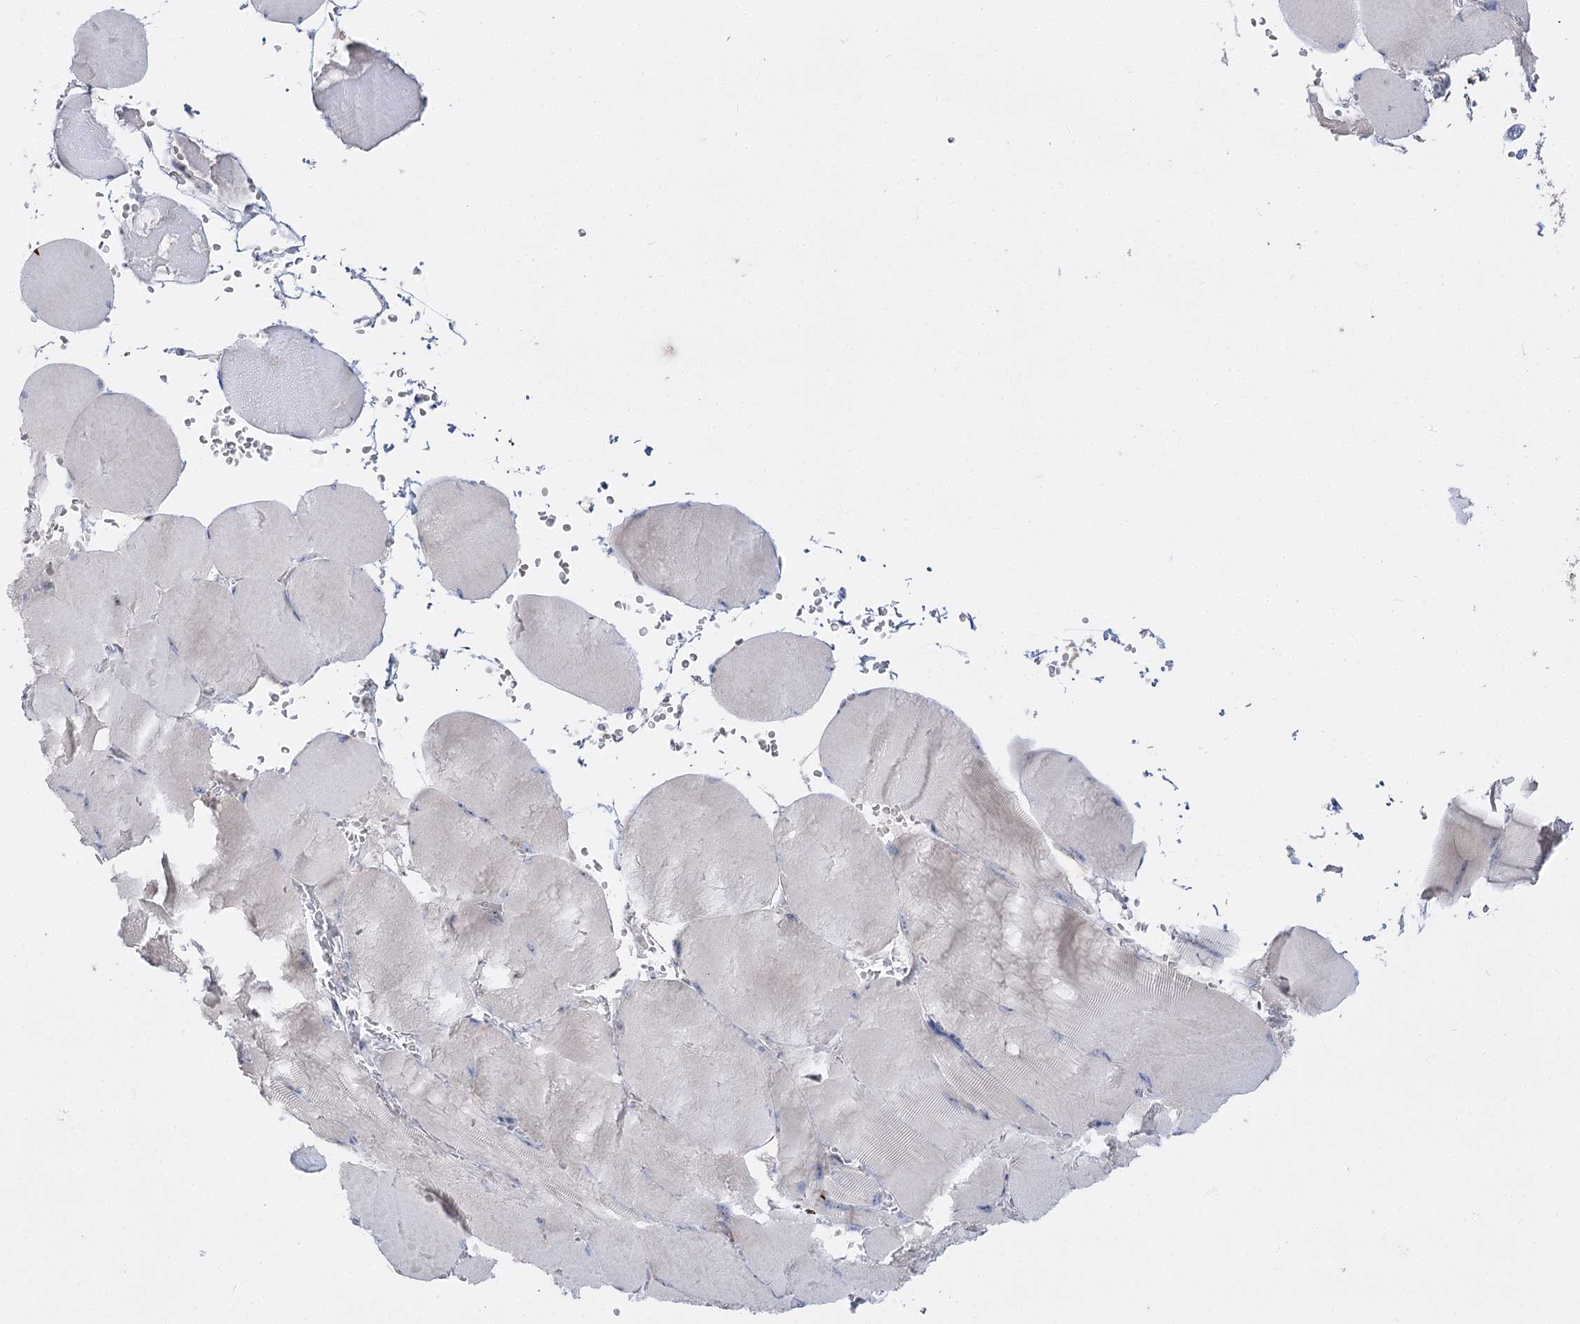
{"staining": {"intensity": "negative", "quantity": "none", "location": "none"}, "tissue": "skeletal muscle", "cell_type": "Myocytes", "image_type": "normal", "snomed": [{"axis": "morphology", "description": "Normal tissue, NOS"}, {"axis": "topography", "description": "Skeletal muscle"}, {"axis": "topography", "description": "Head-Neck"}], "caption": "The micrograph shows no staining of myocytes in unremarkable skeletal muscle.", "gene": "SUOX", "patient": {"sex": "male", "age": 66}}